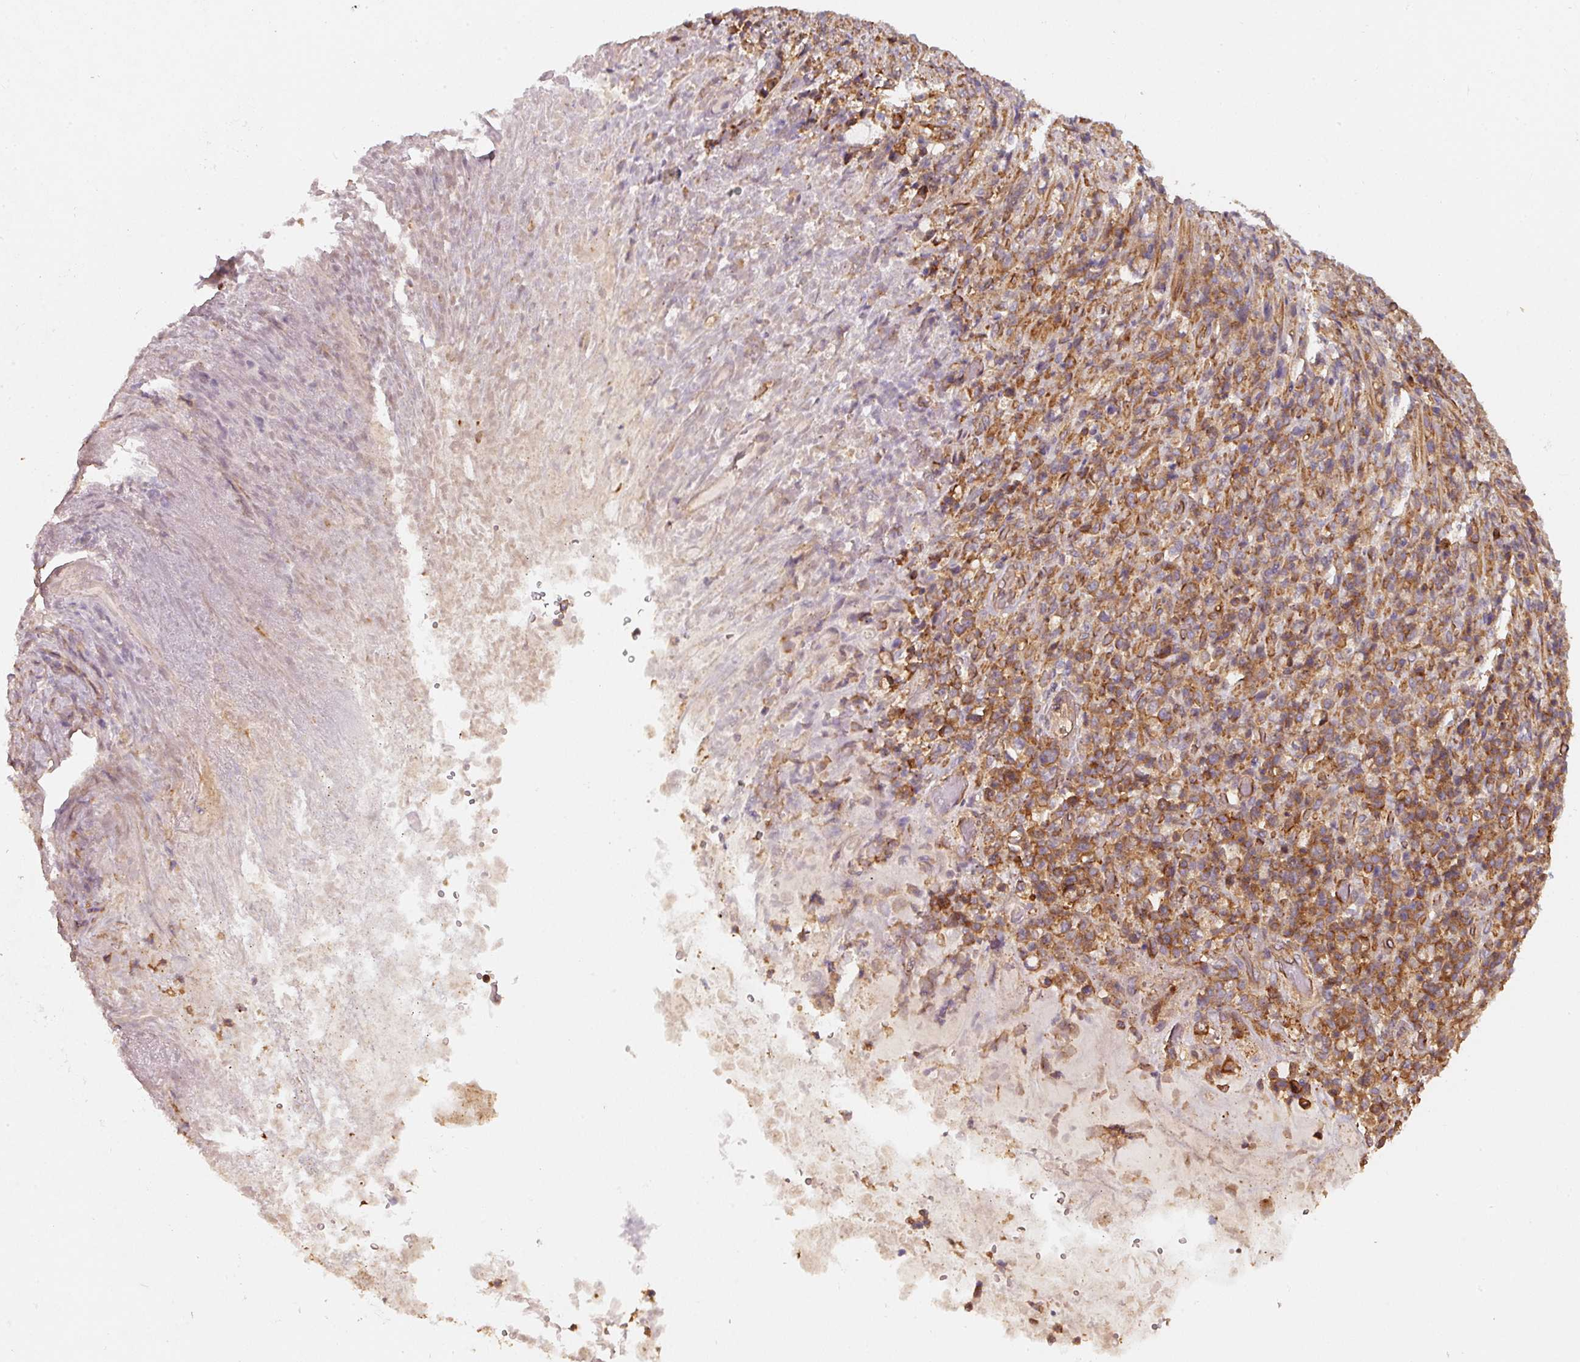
{"staining": {"intensity": "moderate", "quantity": ">75%", "location": "cytoplasmic/membranous"}, "tissue": "stomach cancer", "cell_type": "Tumor cells", "image_type": "cancer", "snomed": [{"axis": "morphology", "description": "Normal tissue, NOS"}, {"axis": "morphology", "description": "Adenocarcinoma, NOS"}, {"axis": "topography", "description": "Stomach"}], "caption": "Immunohistochemical staining of stomach cancer displays moderate cytoplasmic/membranous protein positivity in approximately >75% of tumor cells.", "gene": "CEP95", "patient": {"sex": "female", "age": 79}}